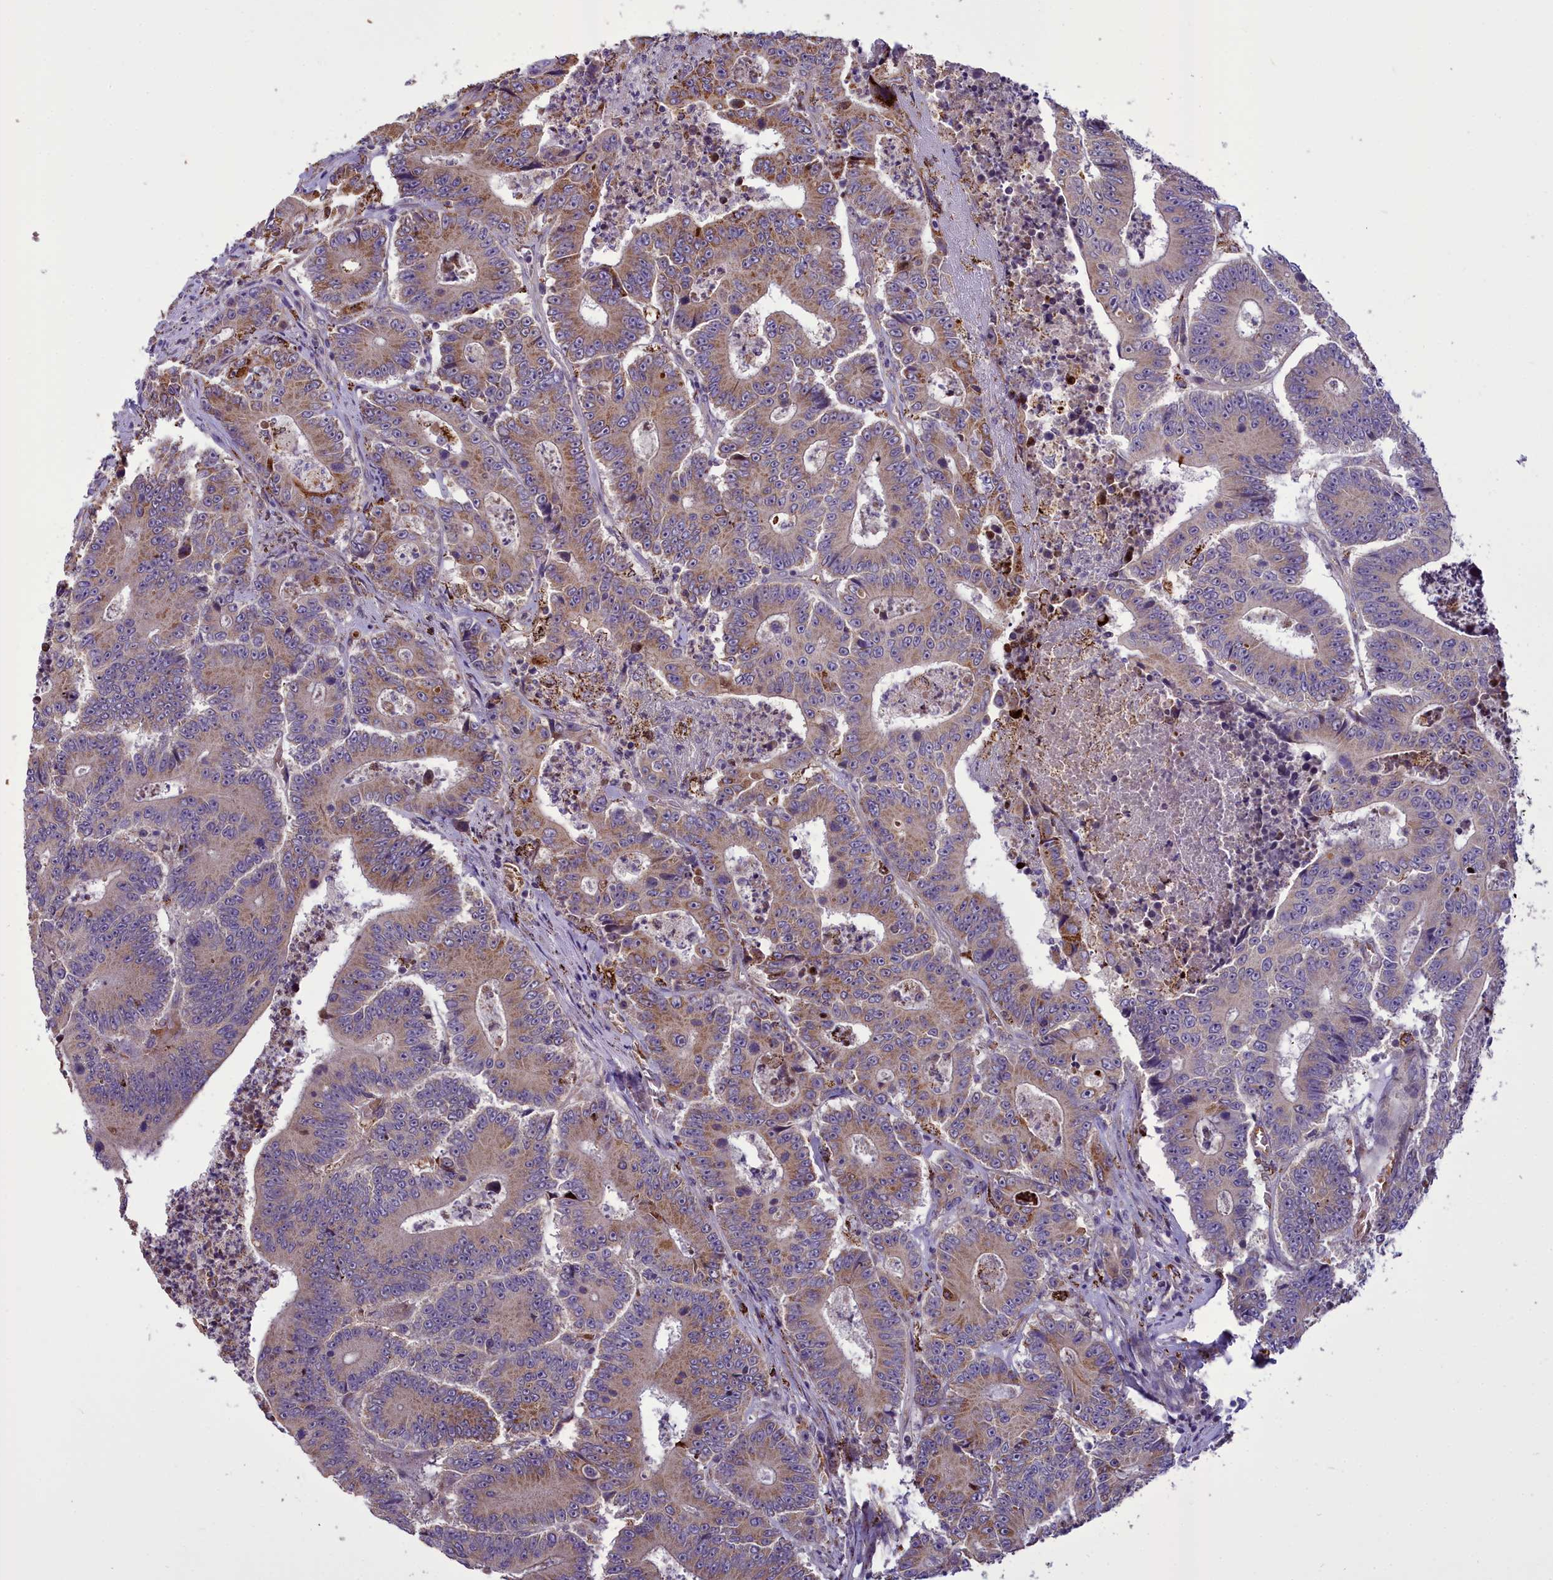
{"staining": {"intensity": "weak", "quantity": ">75%", "location": "cytoplasmic/membranous"}, "tissue": "colorectal cancer", "cell_type": "Tumor cells", "image_type": "cancer", "snomed": [{"axis": "morphology", "description": "Adenocarcinoma, NOS"}, {"axis": "topography", "description": "Colon"}], "caption": "DAB immunohistochemical staining of human adenocarcinoma (colorectal) exhibits weak cytoplasmic/membranous protein staining in approximately >75% of tumor cells. (IHC, brightfield microscopy, high magnification).", "gene": "TBC1D24", "patient": {"sex": "male", "age": 83}}